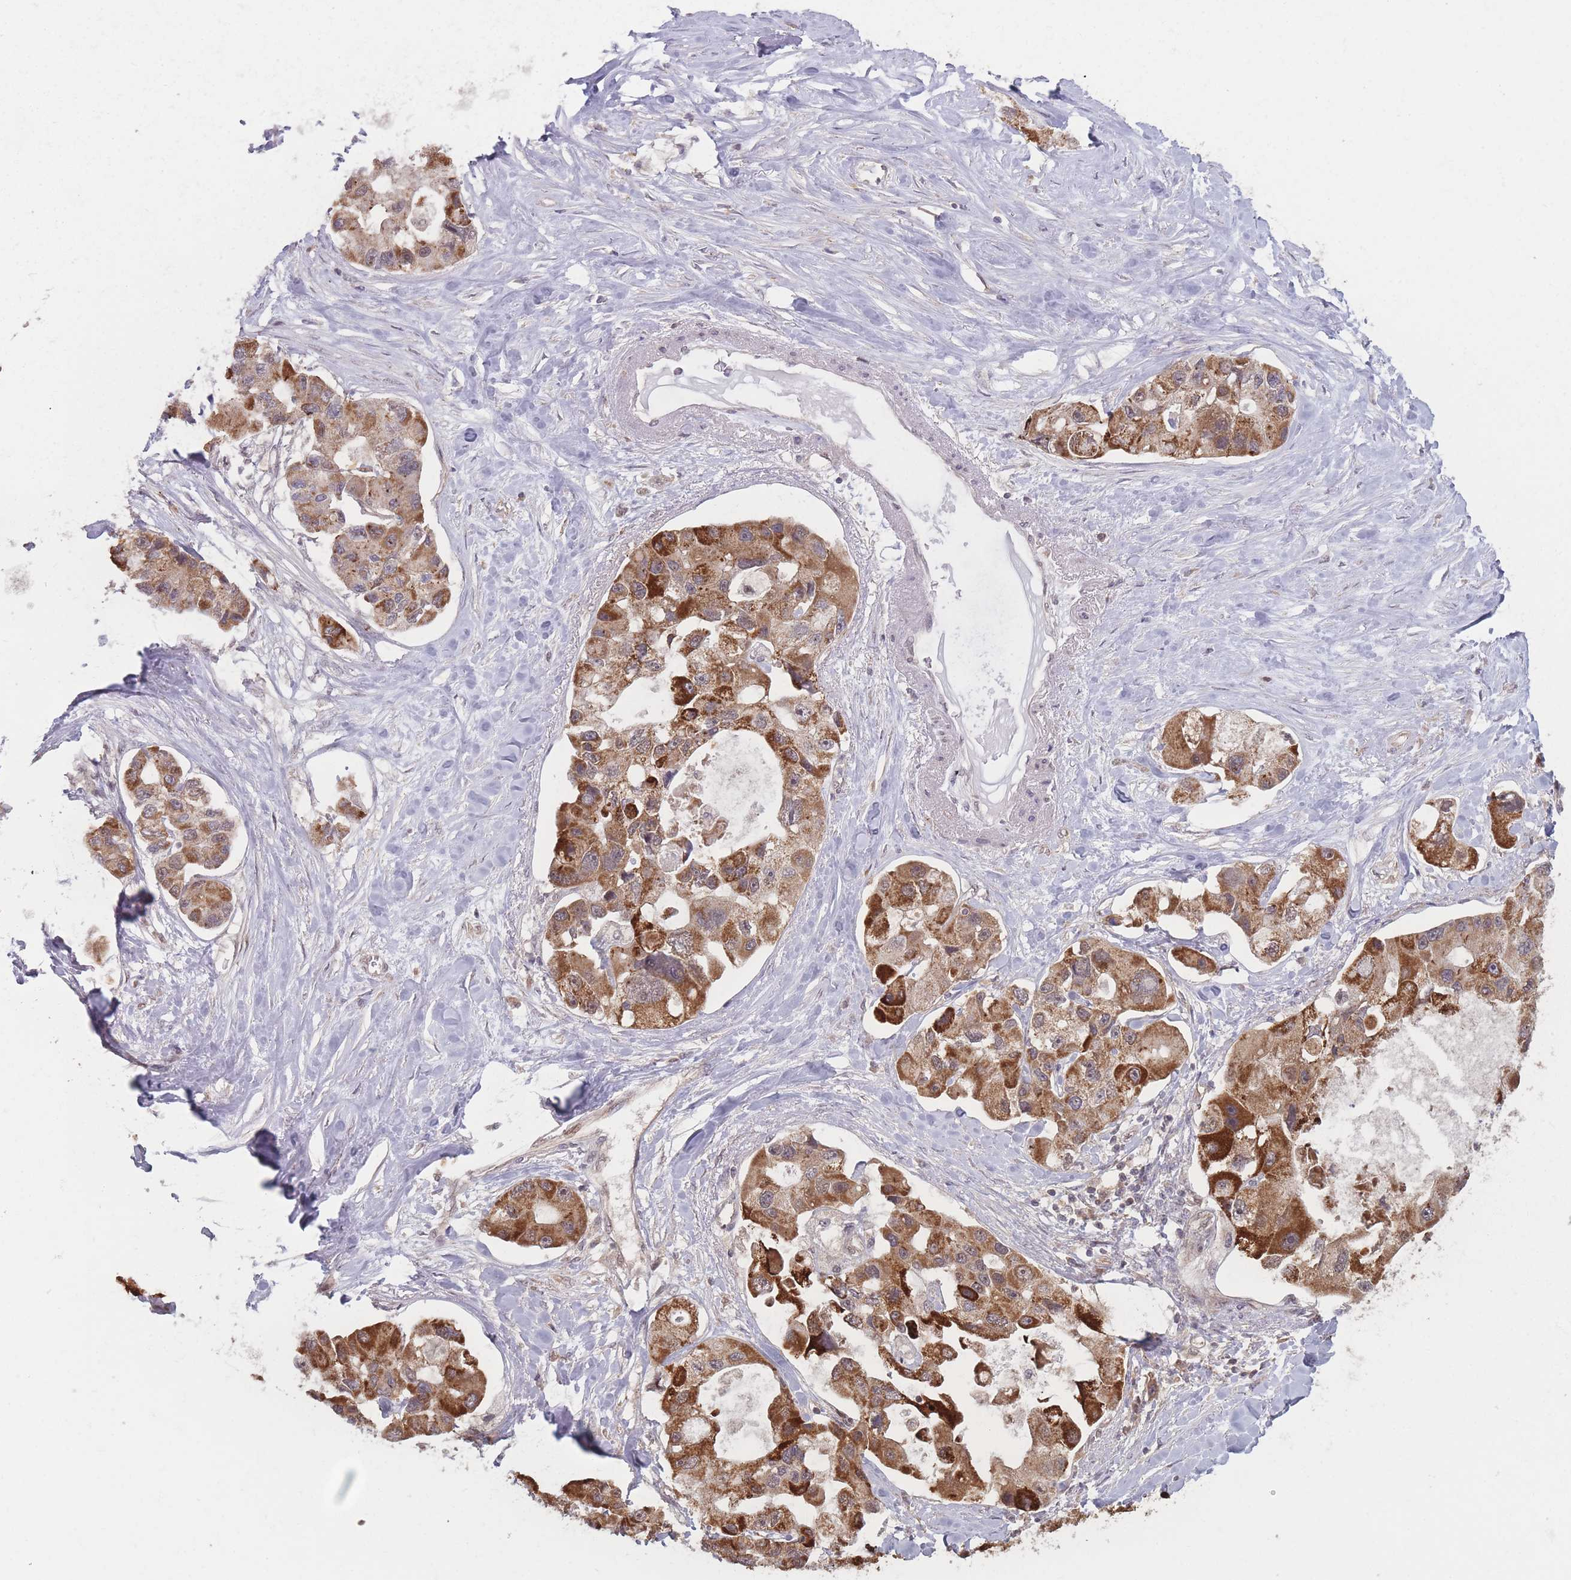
{"staining": {"intensity": "strong", "quantity": ">75%", "location": "cytoplasmic/membranous"}, "tissue": "lung cancer", "cell_type": "Tumor cells", "image_type": "cancer", "snomed": [{"axis": "morphology", "description": "Adenocarcinoma, NOS"}, {"axis": "topography", "description": "Lung"}], "caption": "Approximately >75% of tumor cells in human lung cancer show strong cytoplasmic/membranous protein staining as visualized by brown immunohistochemical staining.", "gene": "RPS18", "patient": {"sex": "female", "age": 54}}